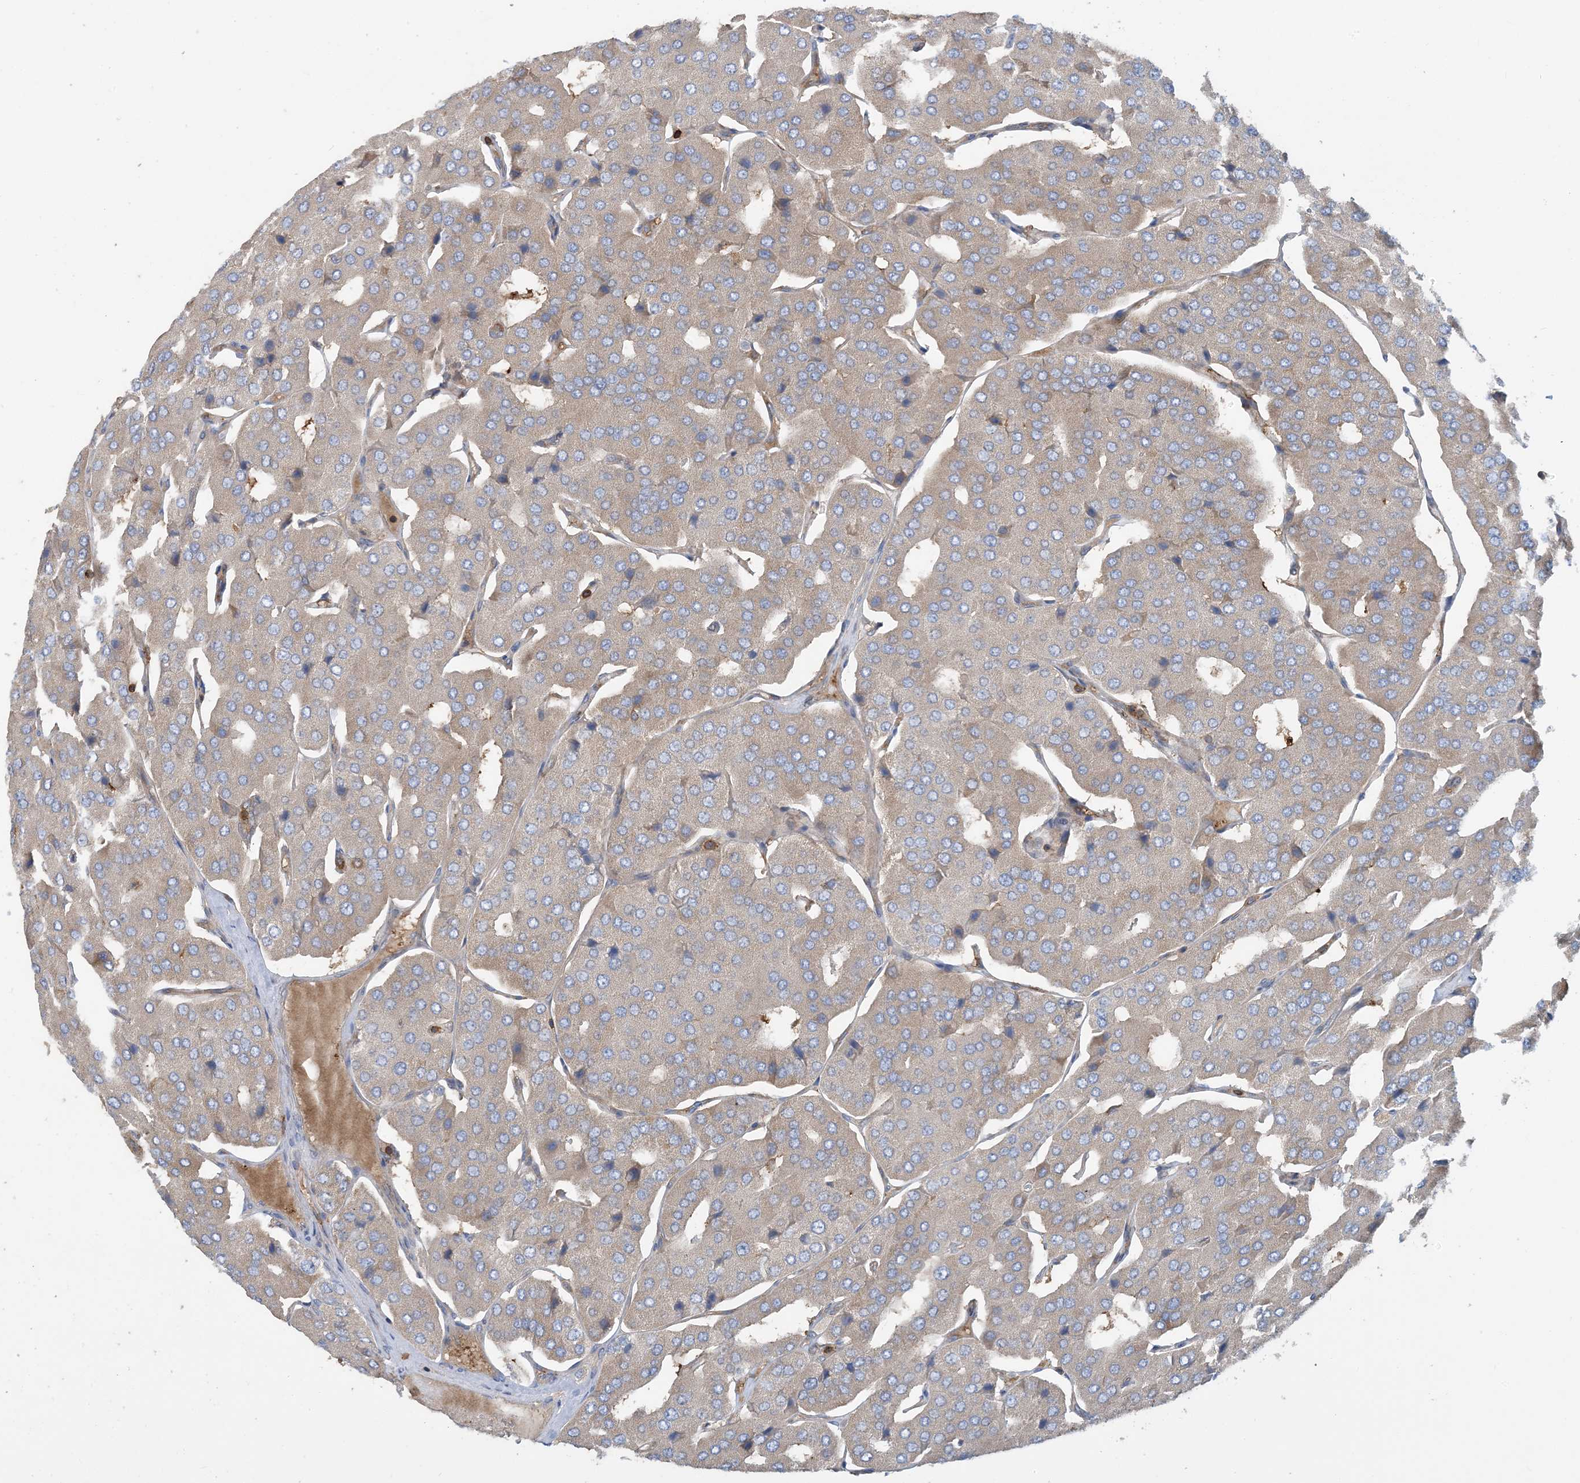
{"staining": {"intensity": "negative", "quantity": "none", "location": "none"}, "tissue": "parathyroid gland", "cell_type": "Glandular cells", "image_type": "normal", "snomed": [{"axis": "morphology", "description": "Normal tissue, NOS"}, {"axis": "morphology", "description": "Adenoma, NOS"}, {"axis": "topography", "description": "Parathyroid gland"}], "caption": "Glandular cells show no significant protein positivity in benign parathyroid gland. (DAB immunohistochemistry visualized using brightfield microscopy, high magnification).", "gene": "SFMBT2", "patient": {"sex": "female", "age": 86}}